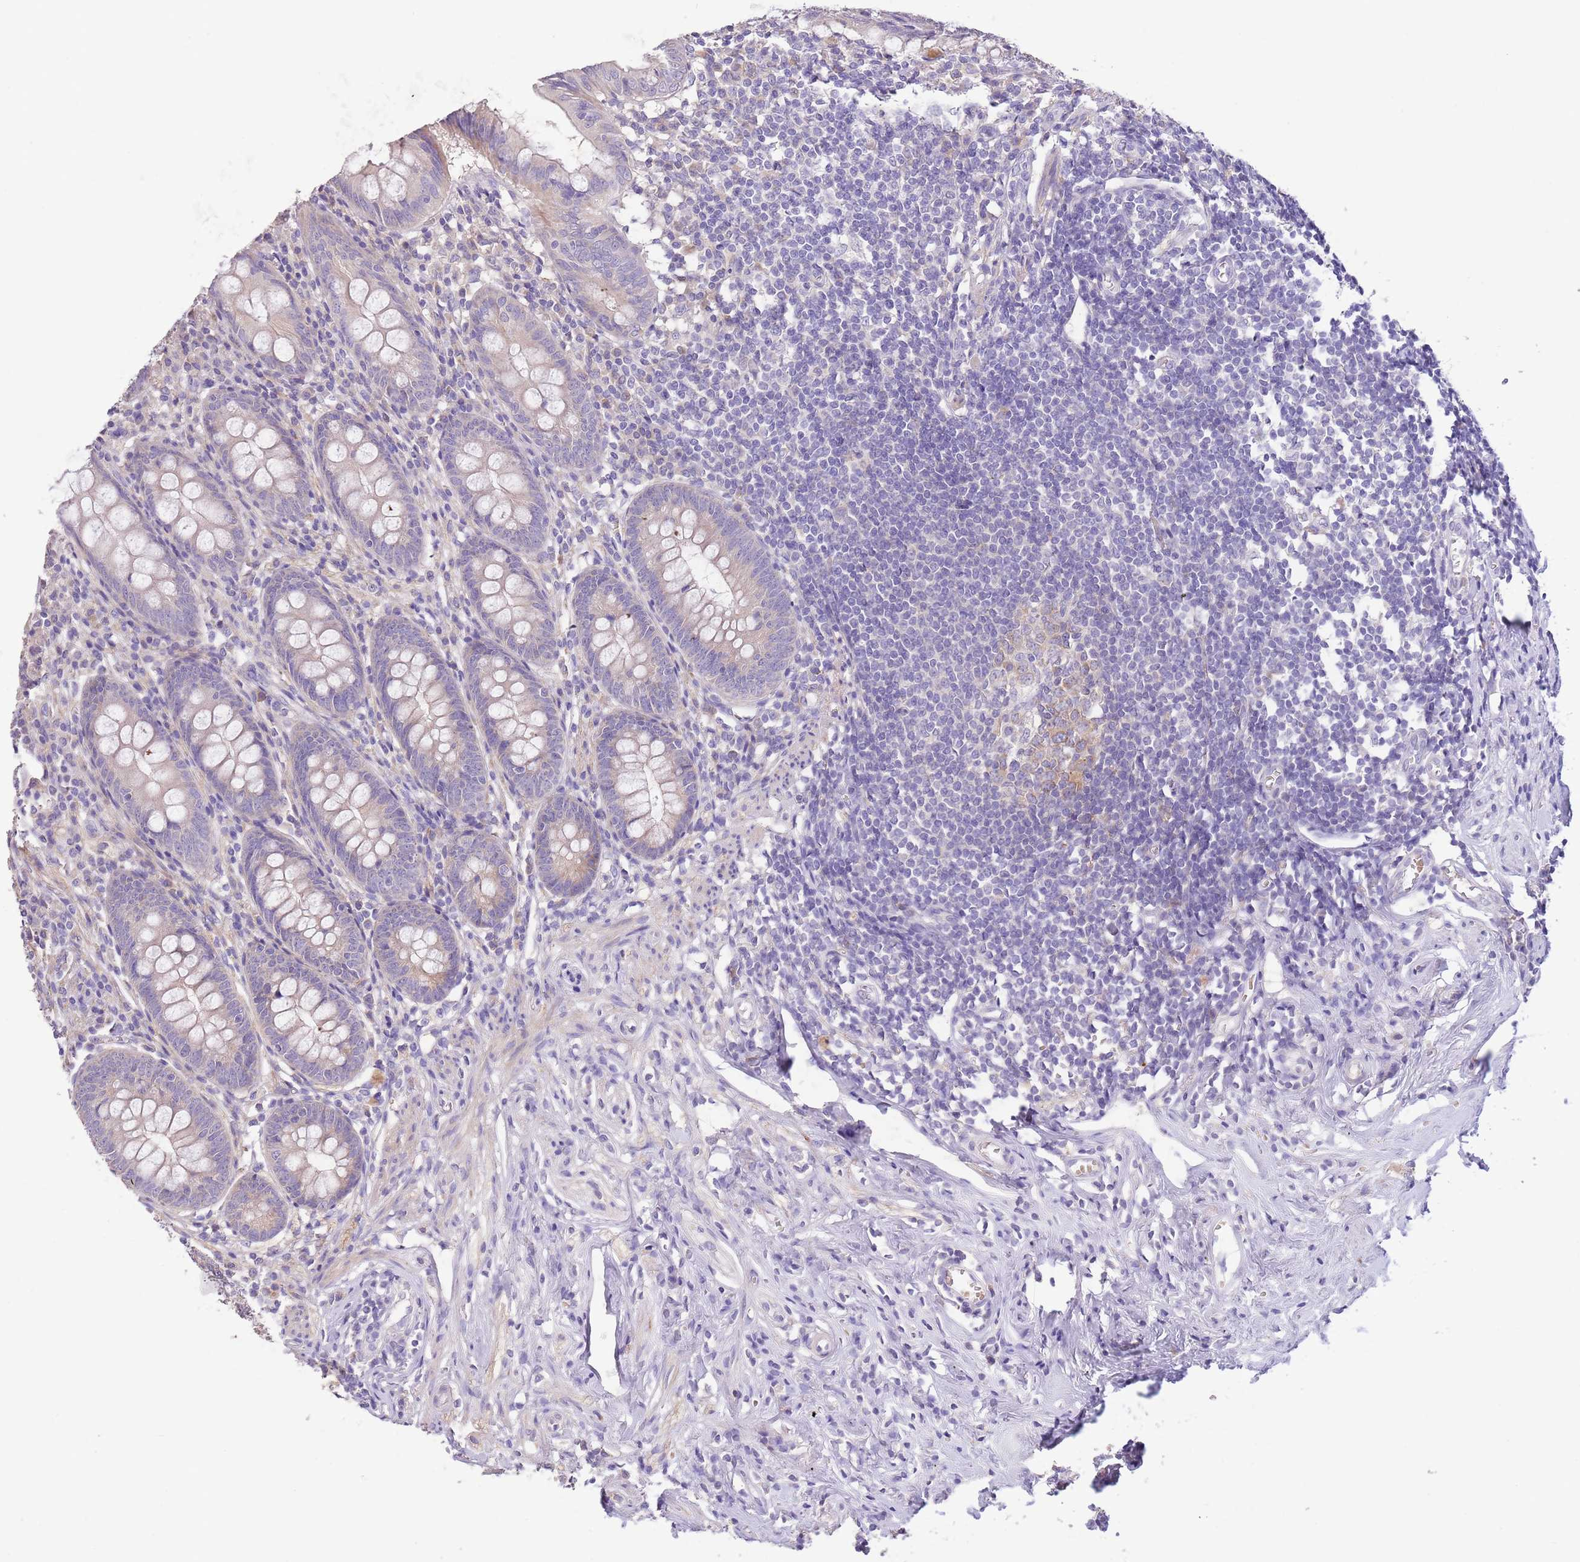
{"staining": {"intensity": "weak", "quantity": "<25%", "location": "cytoplasmic/membranous"}, "tissue": "appendix", "cell_type": "Glandular cells", "image_type": "normal", "snomed": [{"axis": "morphology", "description": "Normal tissue, NOS"}, {"axis": "topography", "description": "Appendix"}], "caption": "This is a image of immunohistochemistry staining of unremarkable appendix, which shows no expression in glandular cells. (DAB (3,3'-diaminobenzidine) immunohistochemistry (IHC), high magnification).", "gene": "ZNF658", "patient": {"sex": "female", "age": 51}}